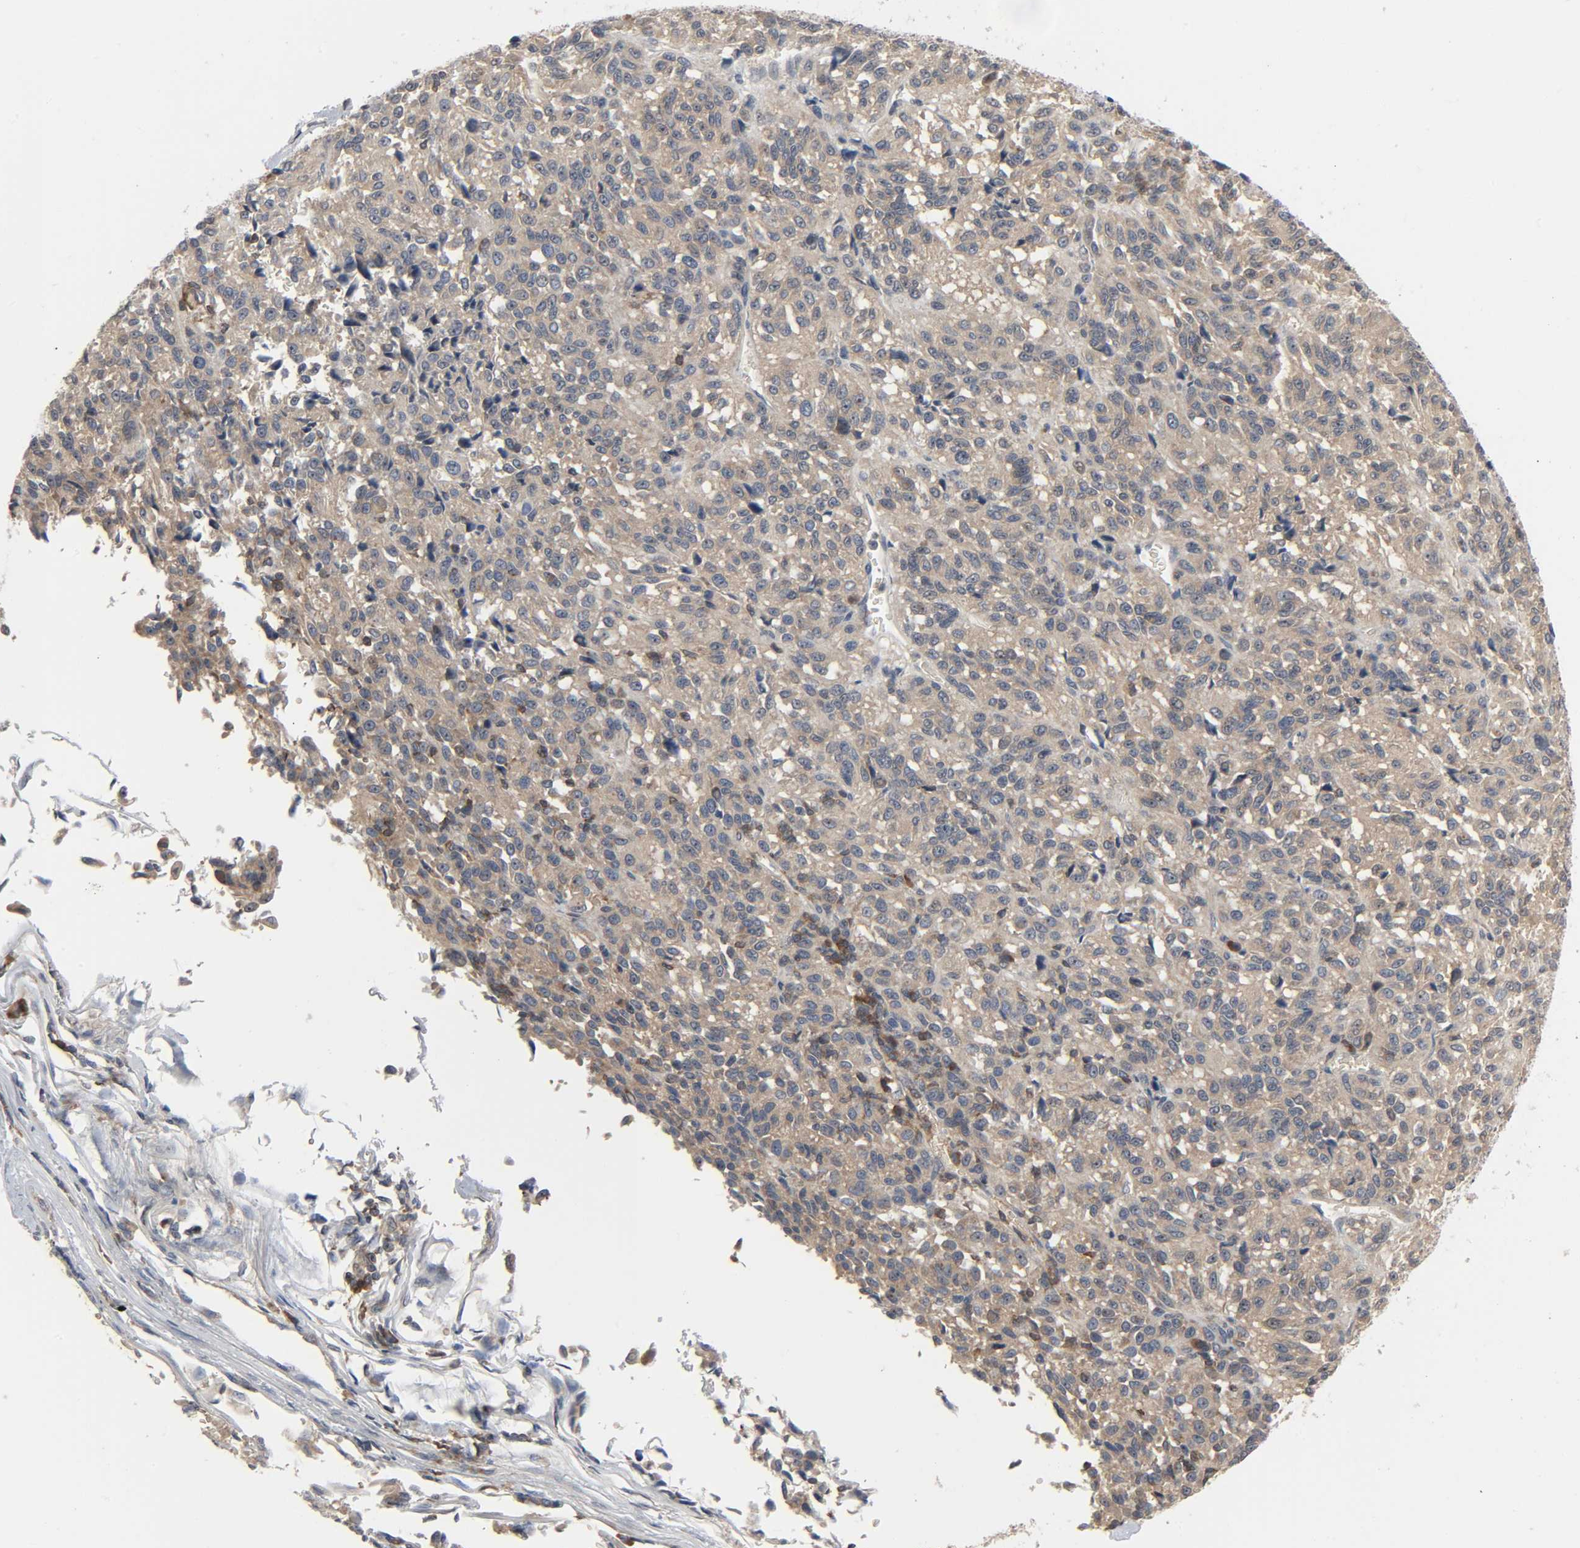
{"staining": {"intensity": "moderate", "quantity": ">75%", "location": "cytoplasmic/membranous,nuclear"}, "tissue": "melanoma", "cell_type": "Tumor cells", "image_type": "cancer", "snomed": [{"axis": "morphology", "description": "Malignant melanoma, Metastatic site"}, {"axis": "topography", "description": "Lung"}], "caption": "Tumor cells show medium levels of moderate cytoplasmic/membranous and nuclear positivity in approximately >75% of cells in malignant melanoma (metastatic site). Nuclei are stained in blue.", "gene": "PLEKHA2", "patient": {"sex": "male", "age": 64}}